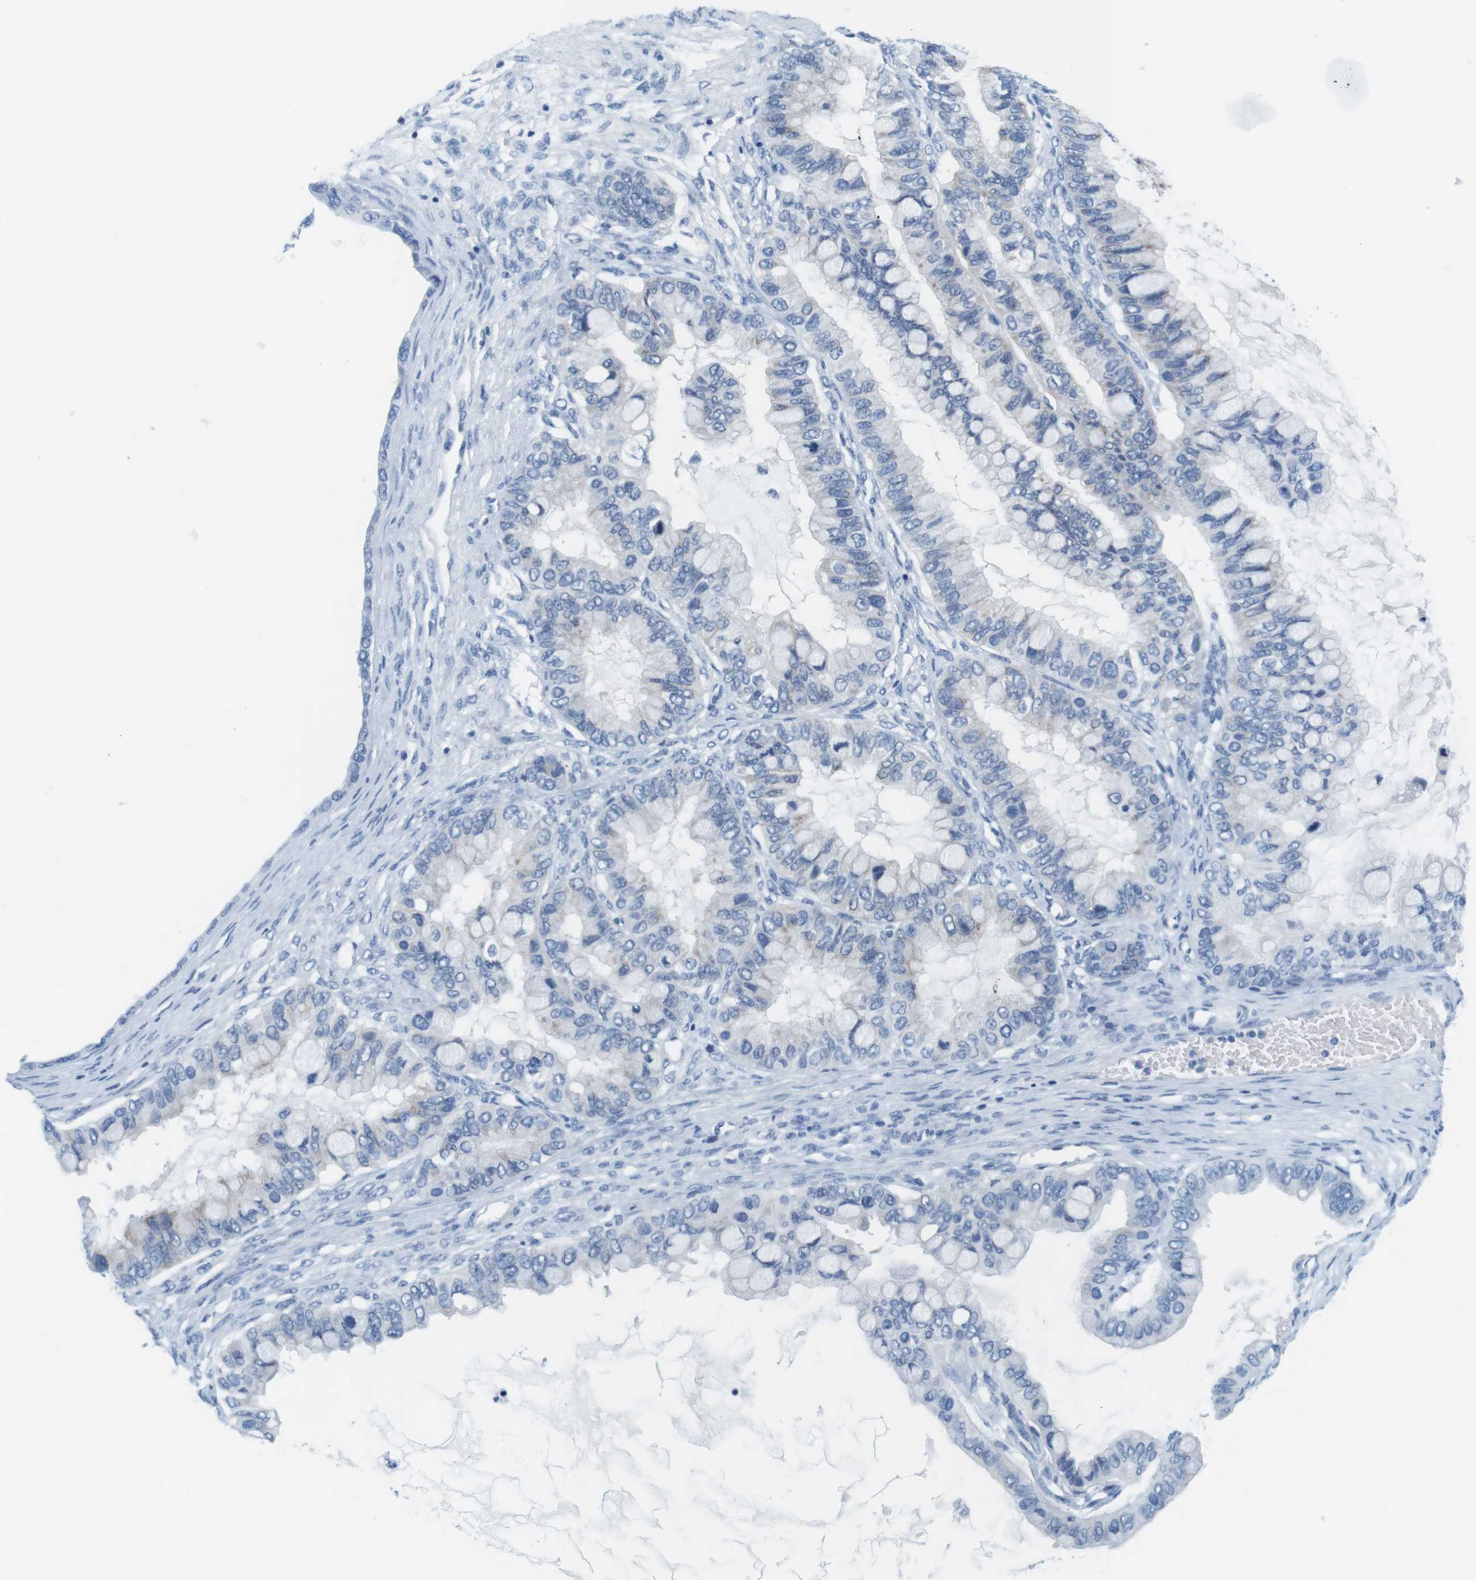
{"staining": {"intensity": "negative", "quantity": "none", "location": "none"}, "tissue": "ovarian cancer", "cell_type": "Tumor cells", "image_type": "cancer", "snomed": [{"axis": "morphology", "description": "Cystadenocarcinoma, mucinous, NOS"}, {"axis": "topography", "description": "Ovary"}], "caption": "This is an IHC photomicrograph of ovarian mucinous cystadenocarcinoma. There is no expression in tumor cells.", "gene": "CYP2C9", "patient": {"sex": "female", "age": 80}}